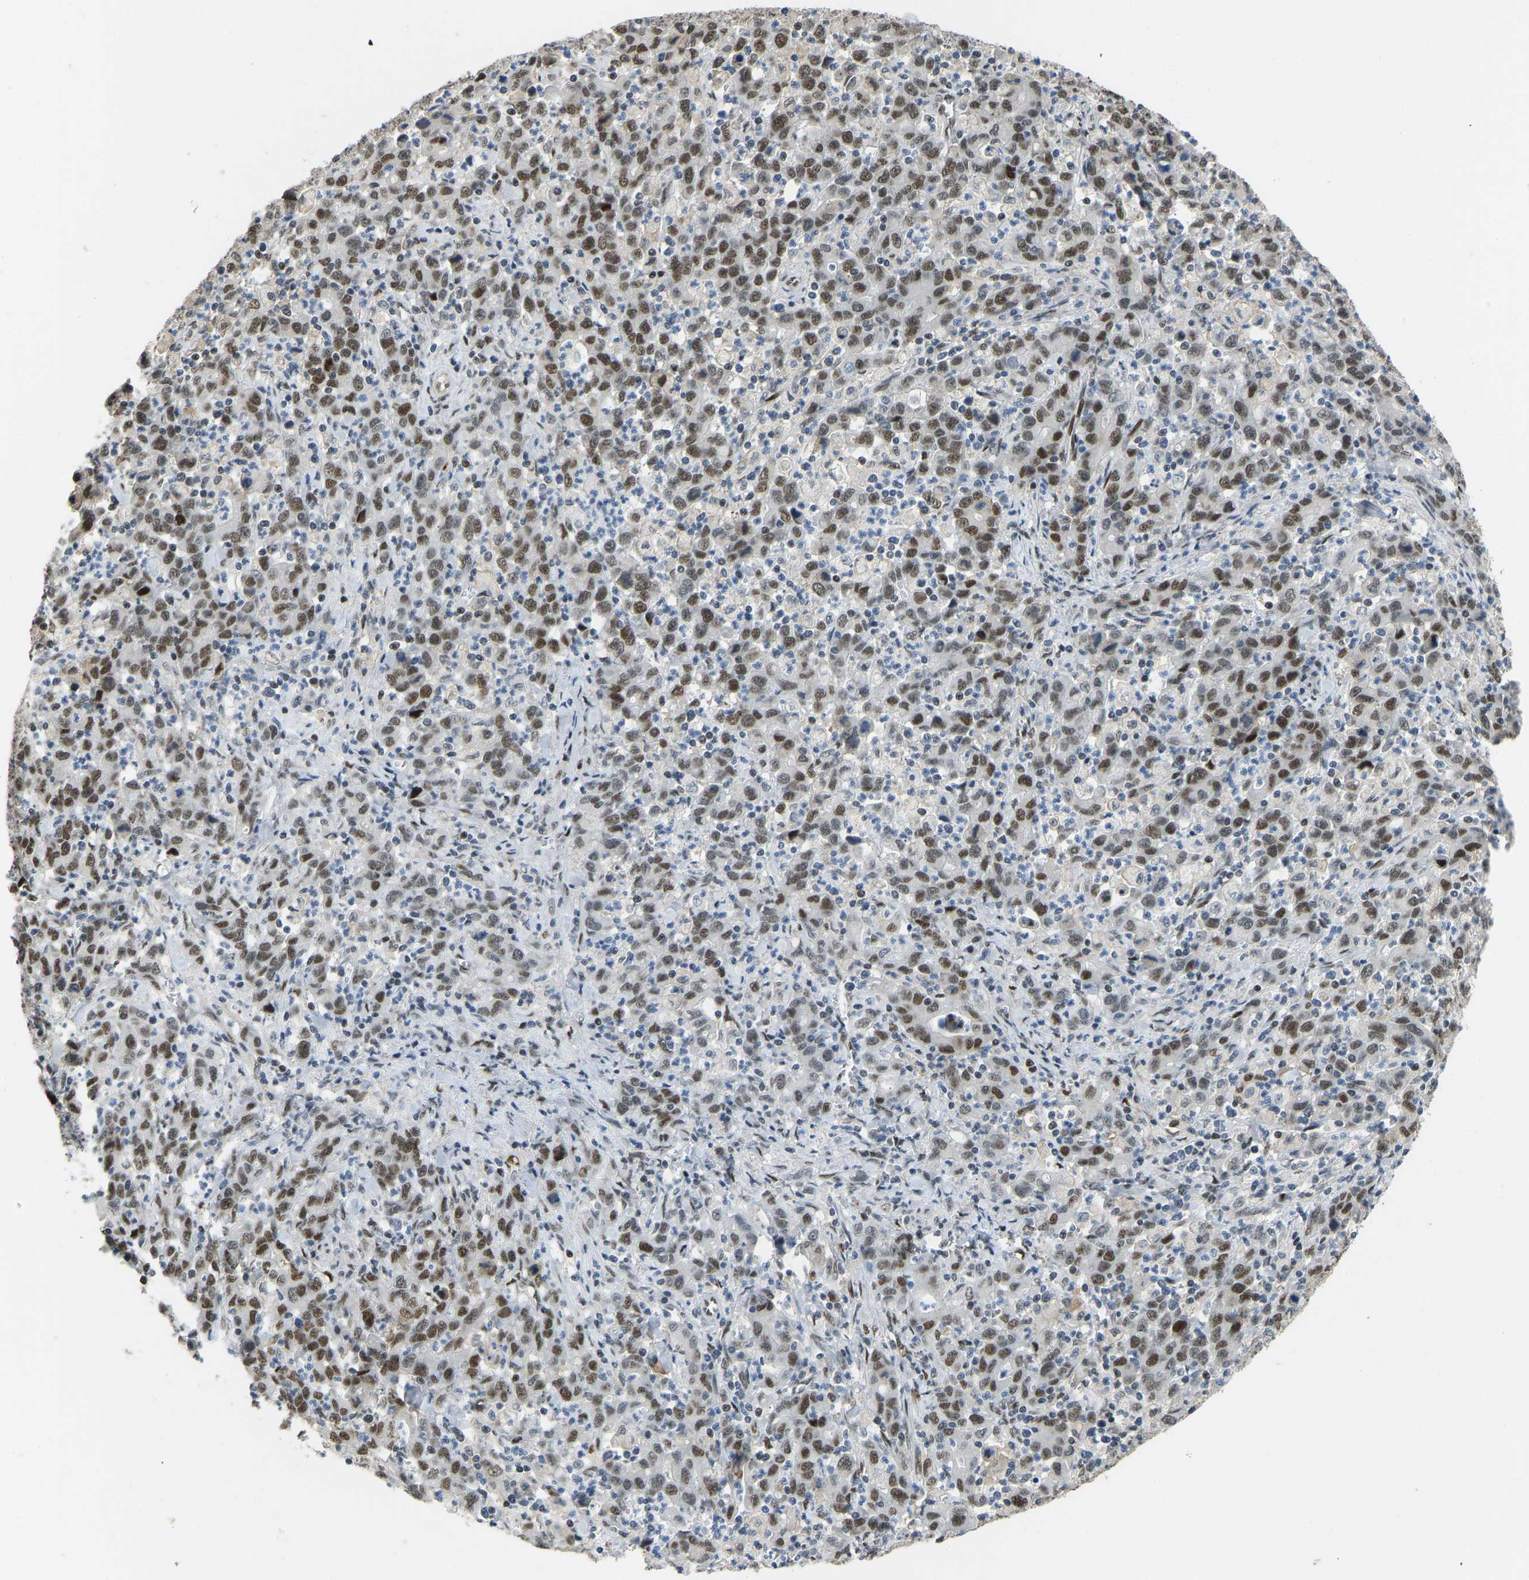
{"staining": {"intensity": "moderate", "quantity": ">75%", "location": "nuclear"}, "tissue": "stomach cancer", "cell_type": "Tumor cells", "image_type": "cancer", "snomed": [{"axis": "morphology", "description": "Adenocarcinoma, NOS"}, {"axis": "topography", "description": "Stomach, upper"}], "caption": "Human stomach cancer stained for a protein (brown) displays moderate nuclear positive positivity in approximately >75% of tumor cells.", "gene": "FOXK1", "patient": {"sex": "male", "age": 69}}